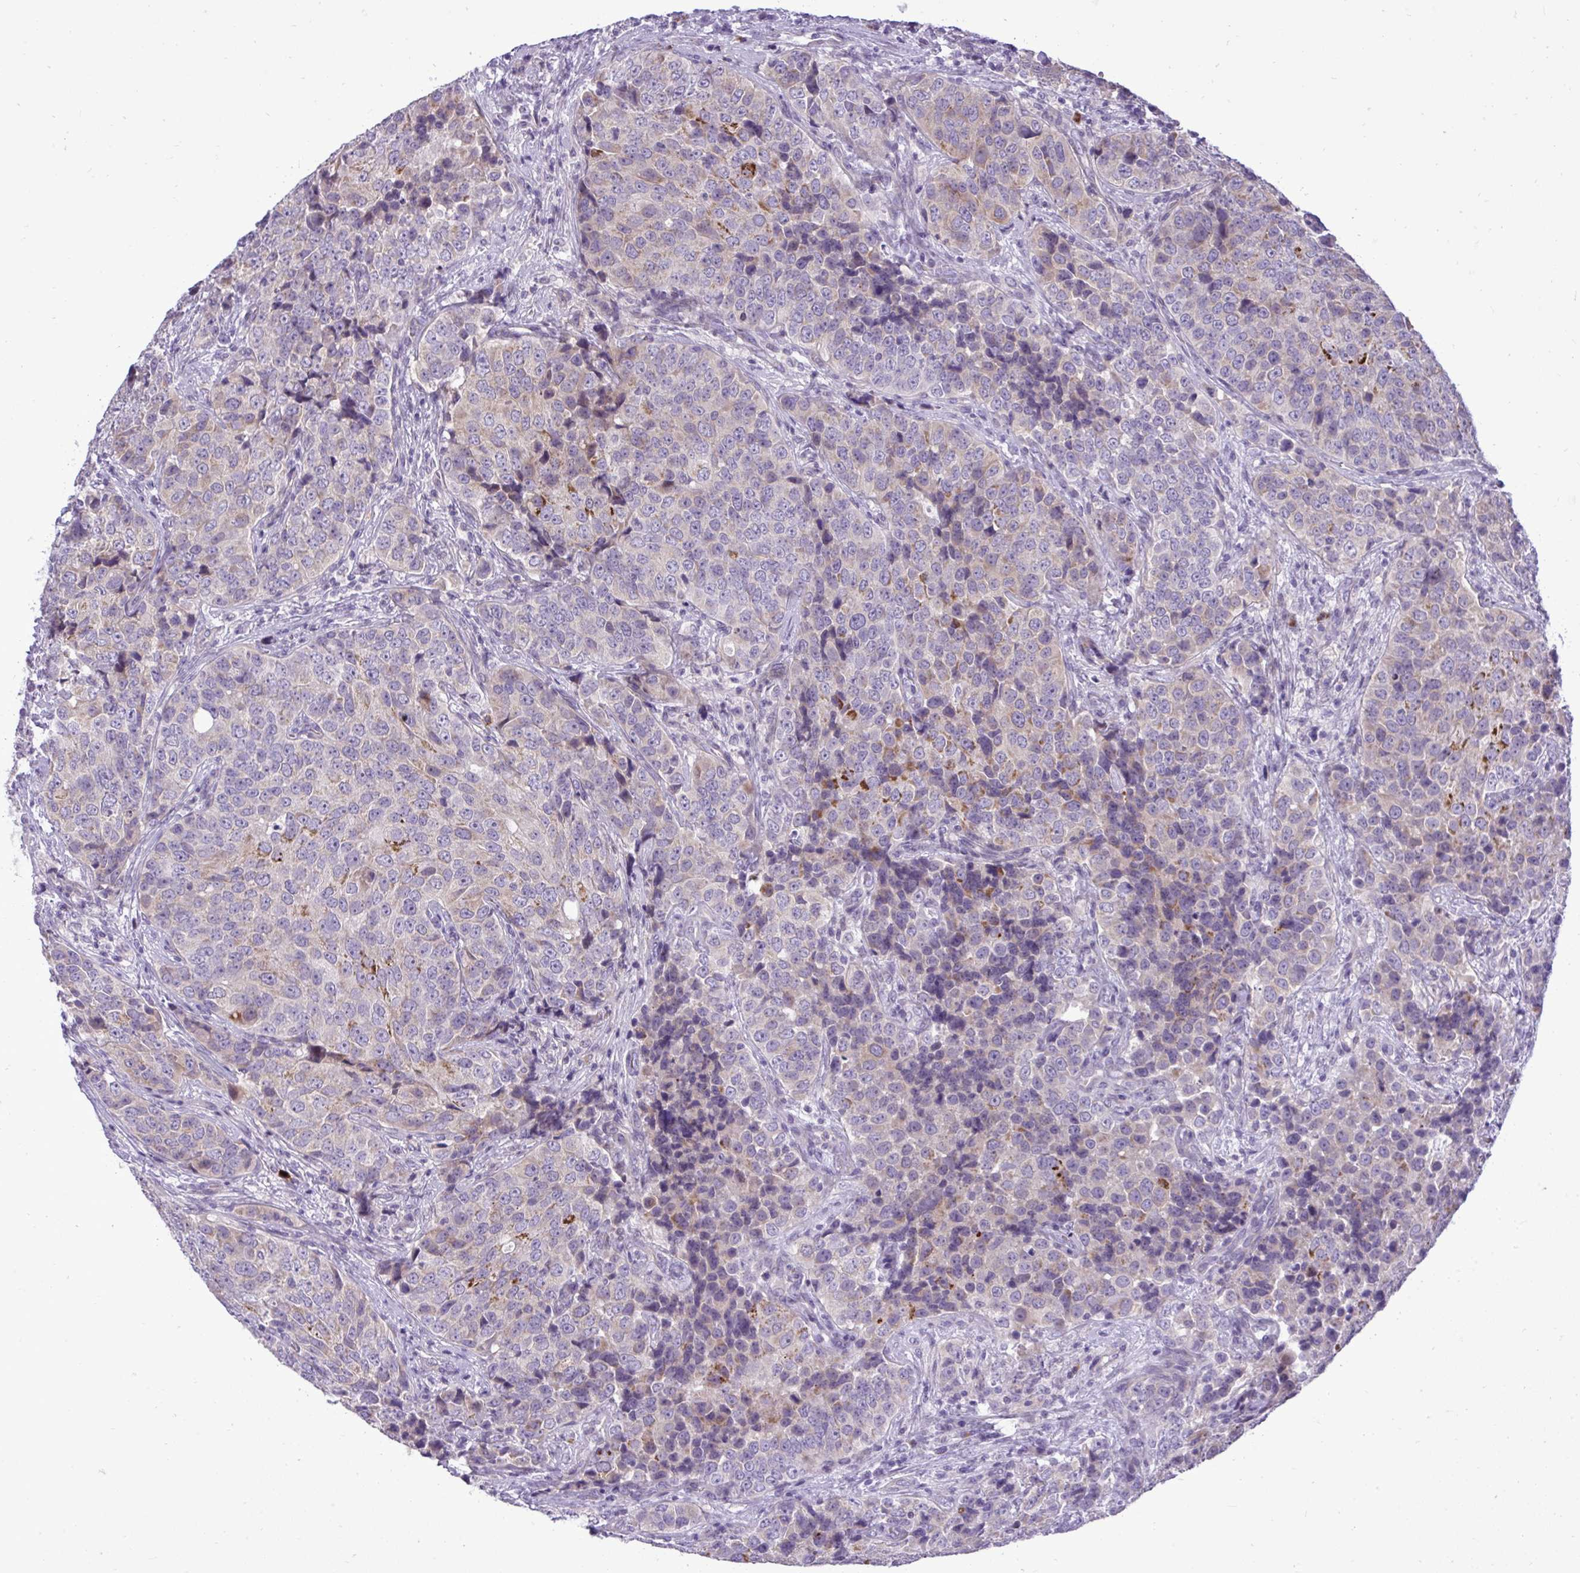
{"staining": {"intensity": "weak", "quantity": "<25%", "location": "cytoplasmic/membranous"}, "tissue": "urothelial cancer", "cell_type": "Tumor cells", "image_type": "cancer", "snomed": [{"axis": "morphology", "description": "Urothelial carcinoma, NOS"}, {"axis": "topography", "description": "Urinary bladder"}], "caption": "Tumor cells show no significant protein expression in urothelial cancer.", "gene": "SPAG1", "patient": {"sex": "male", "age": 52}}